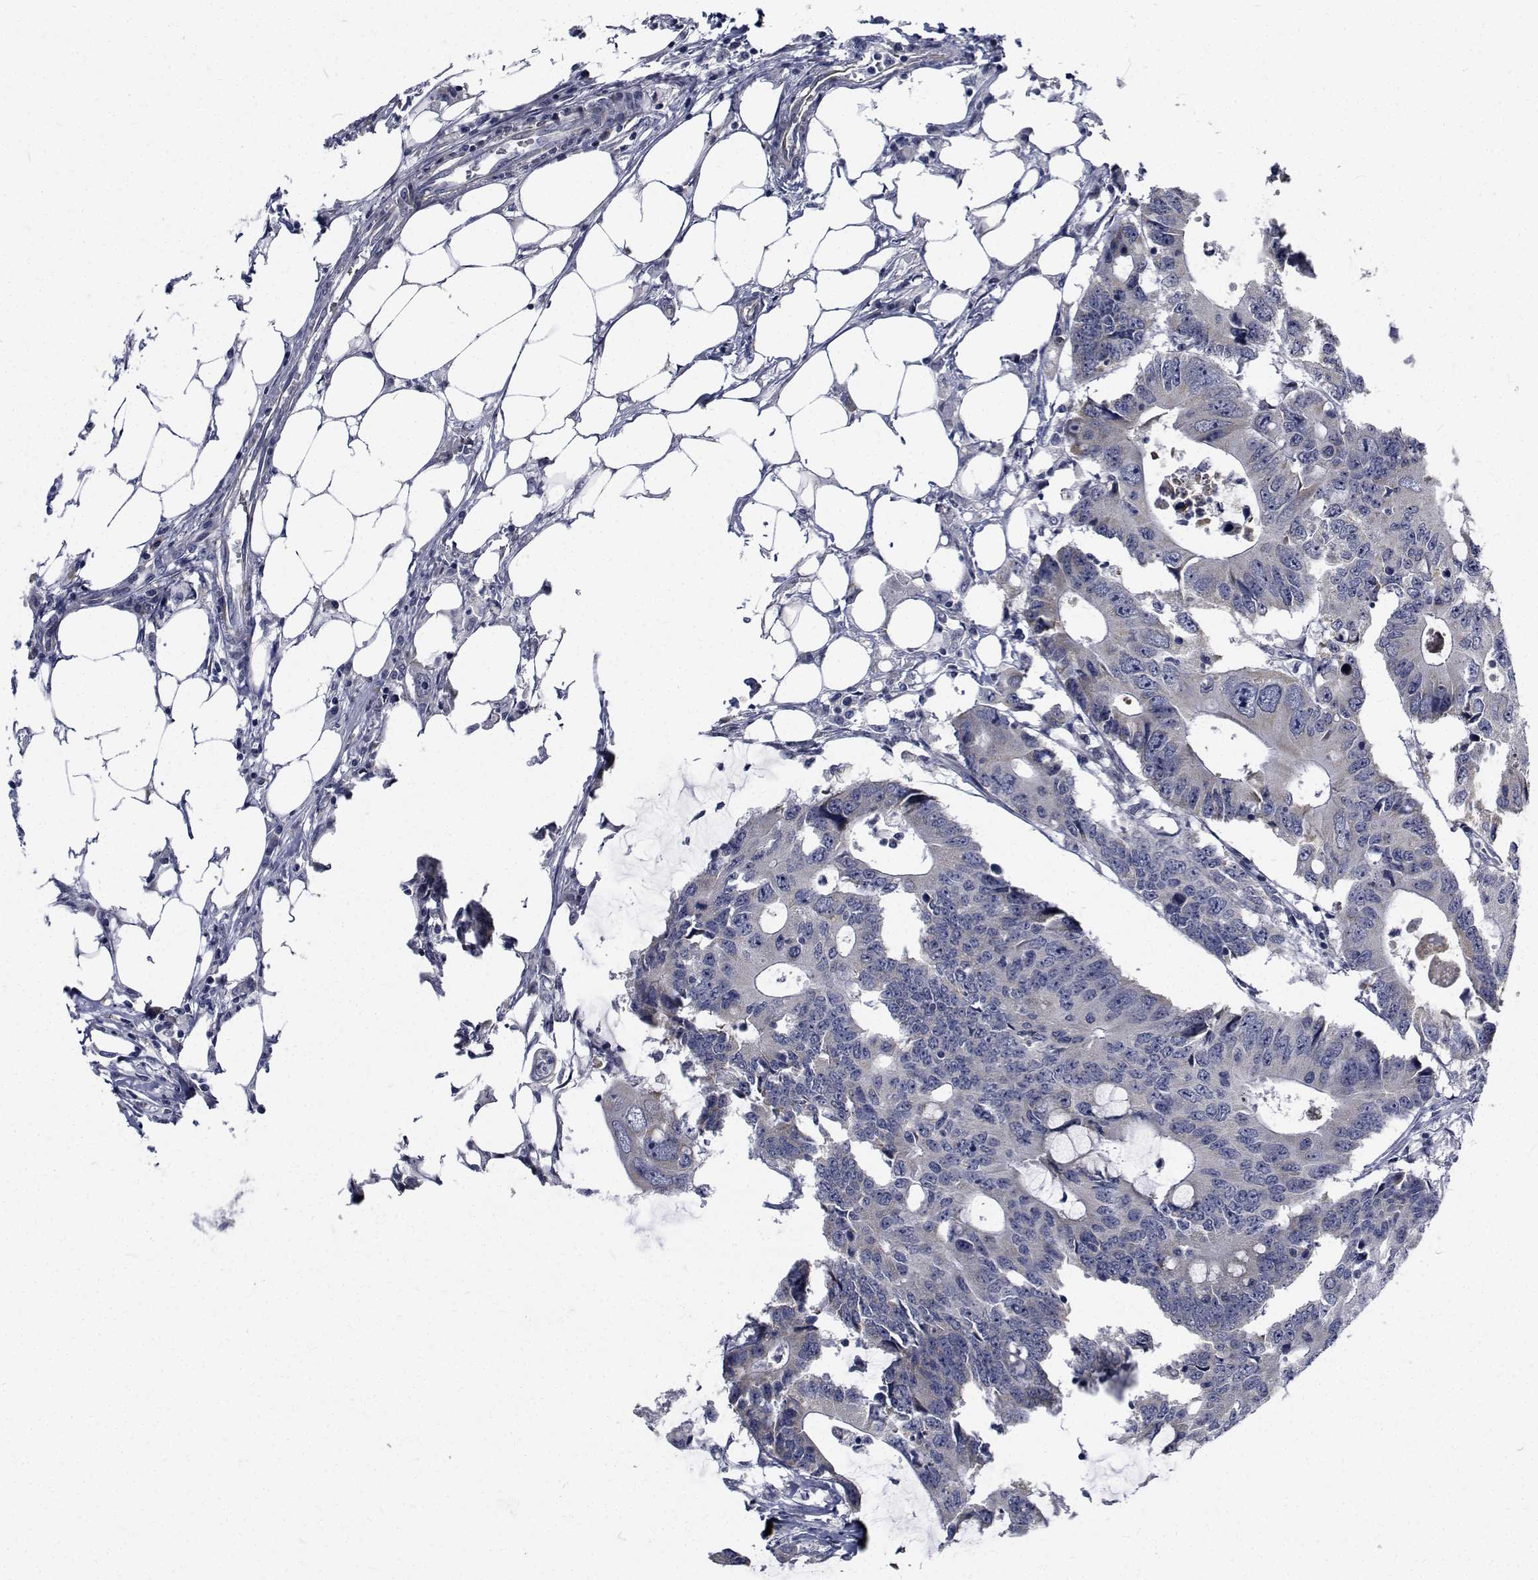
{"staining": {"intensity": "negative", "quantity": "none", "location": "none"}, "tissue": "colorectal cancer", "cell_type": "Tumor cells", "image_type": "cancer", "snomed": [{"axis": "morphology", "description": "Adenocarcinoma, NOS"}, {"axis": "topography", "description": "Colon"}], "caption": "Protein analysis of colorectal adenocarcinoma shows no significant staining in tumor cells. Brightfield microscopy of IHC stained with DAB (3,3'-diaminobenzidine) (brown) and hematoxylin (blue), captured at high magnification.", "gene": "TTBK1", "patient": {"sex": "male", "age": 71}}